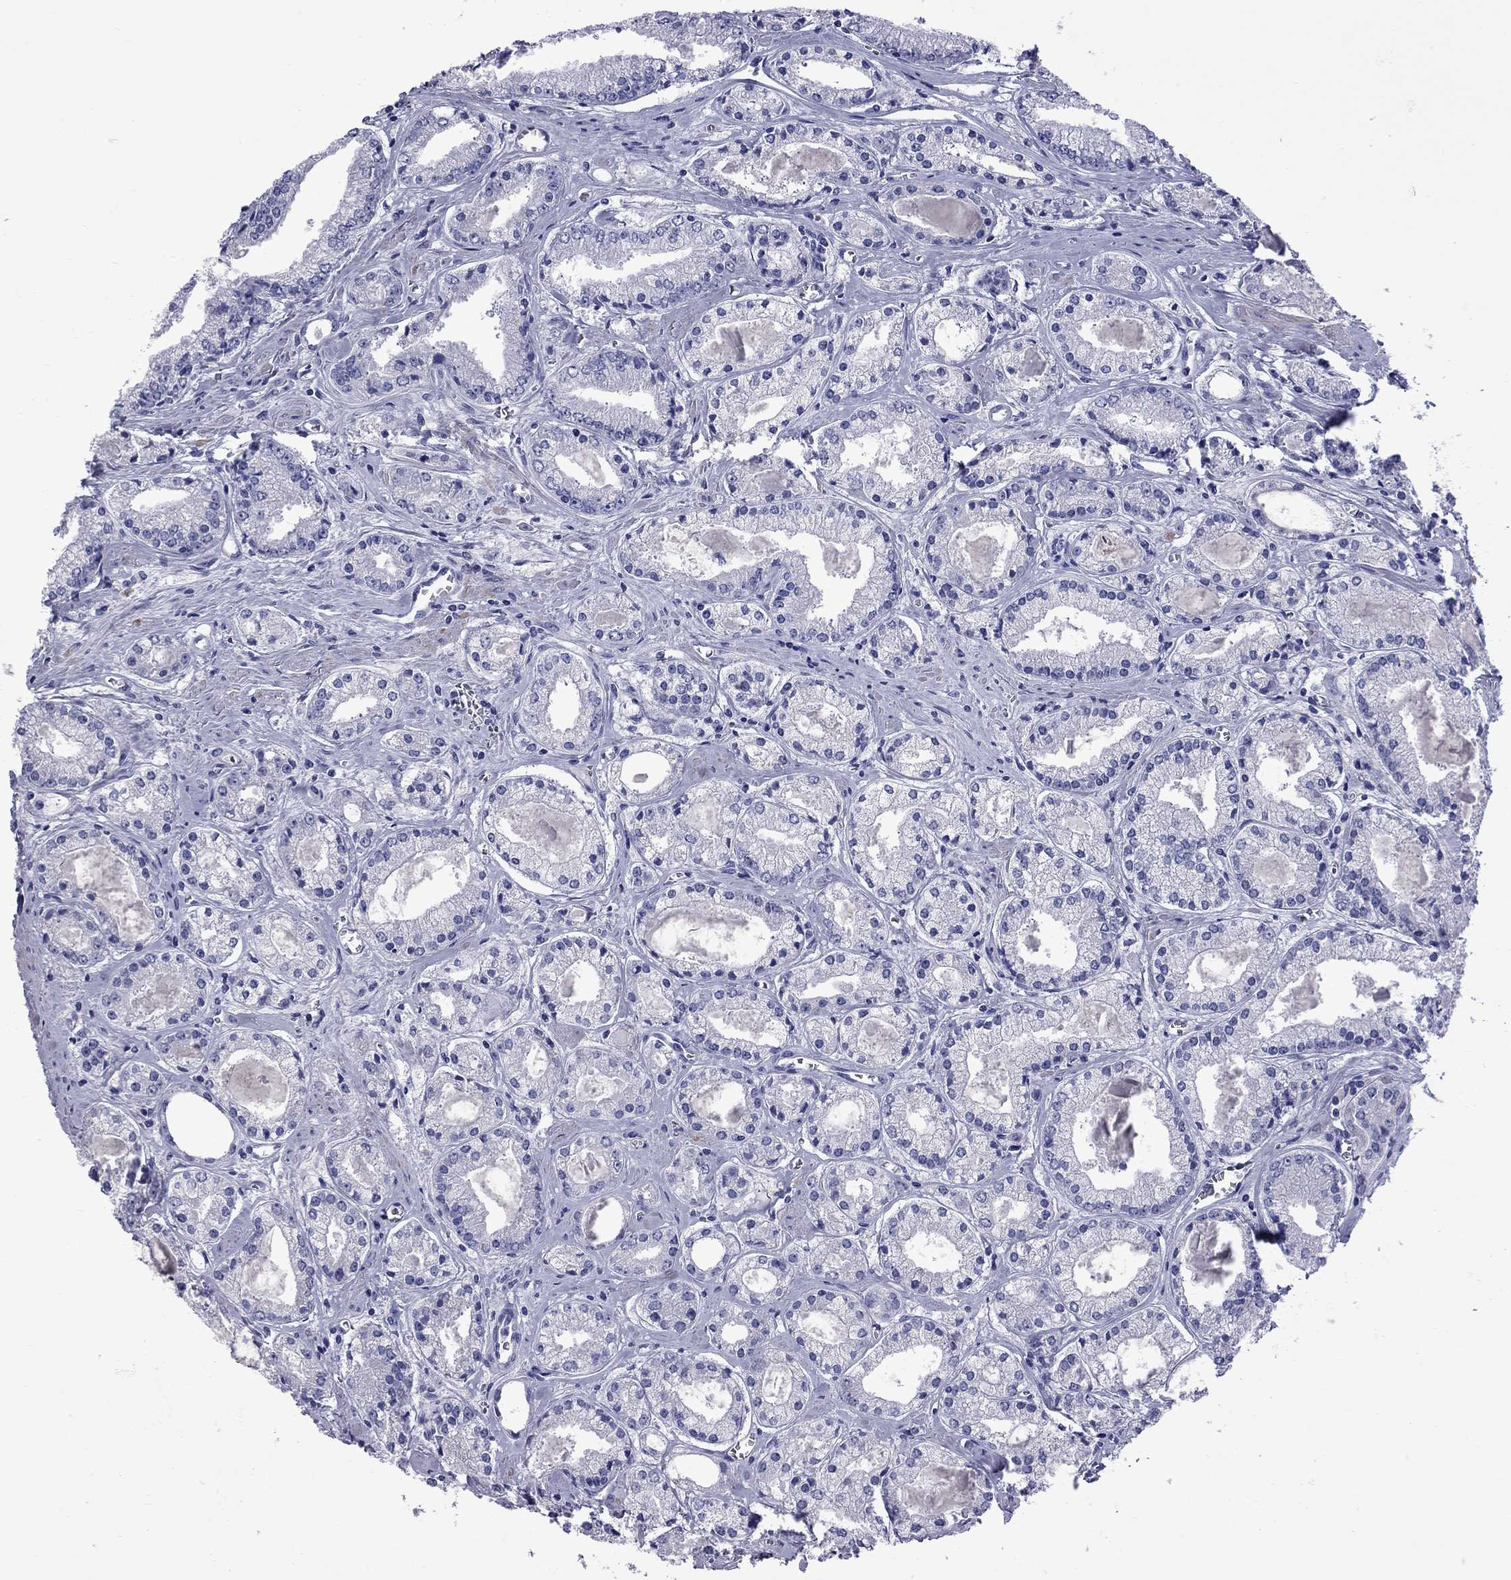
{"staining": {"intensity": "negative", "quantity": "none", "location": "none"}, "tissue": "prostate cancer", "cell_type": "Tumor cells", "image_type": "cancer", "snomed": [{"axis": "morphology", "description": "Adenocarcinoma, NOS"}, {"axis": "topography", "description": "Prostate"}], "caption": "There is no significant expression in tumor cells of prostate adenocarcinoma.", "gene": "EPPIN", "patient": {"sex": "male", "age": 72}}